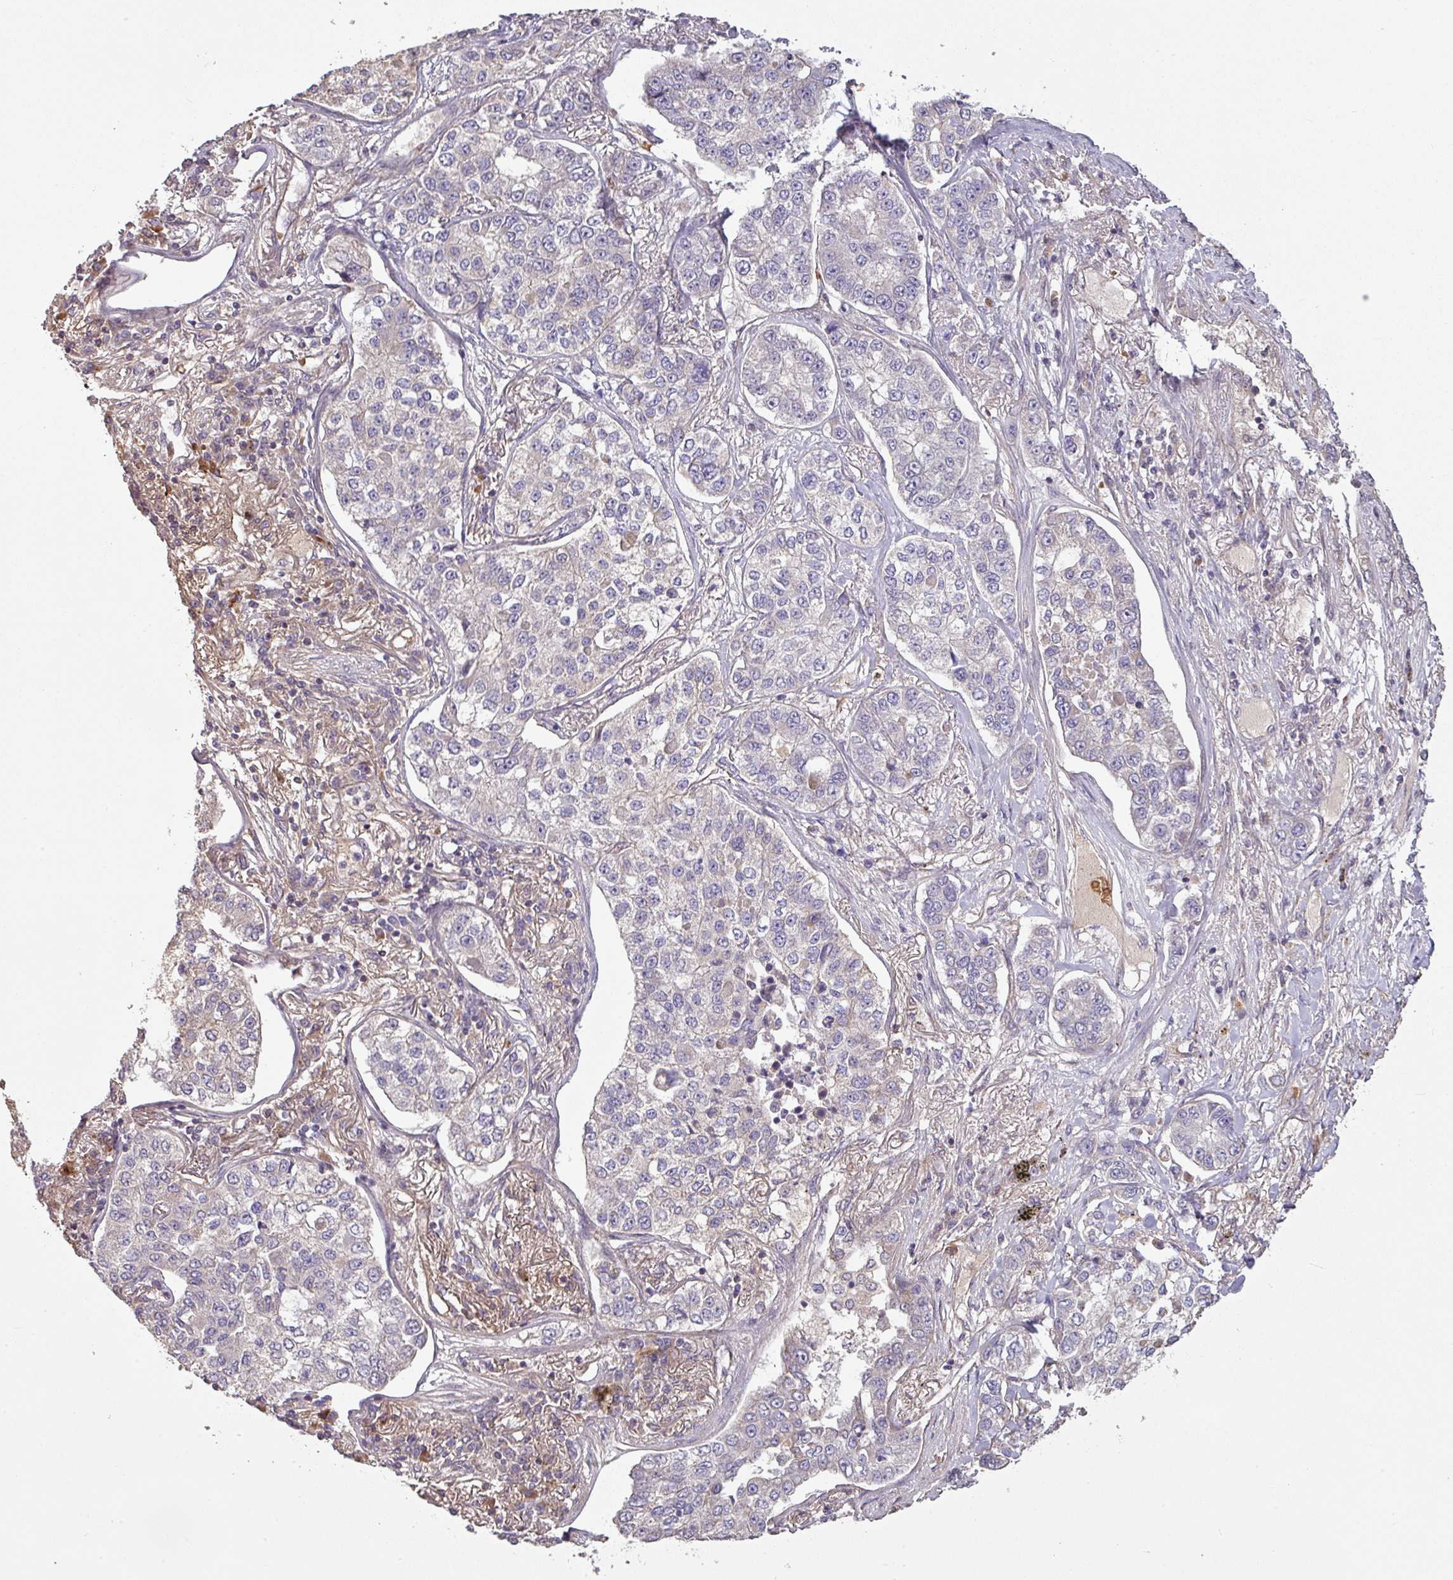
{"staining": {"intensity": "negative", "quantity": "none", "location": "none"}, "tissue": "lung cancer", "cell_type": "Tumor cells", "image_type": "cancer", "snomed": [{"axis": "morphology", "description": "Adenocarcinoma, NOS"}, {"axis": "topography", "description": "Lung"}], "caption": "Immunohistochemical staining of lung cancer demonstrates no significant staining in tumor cells.", "gene": "NHSL2", "patient": {"sex": "male", "age": 49}}